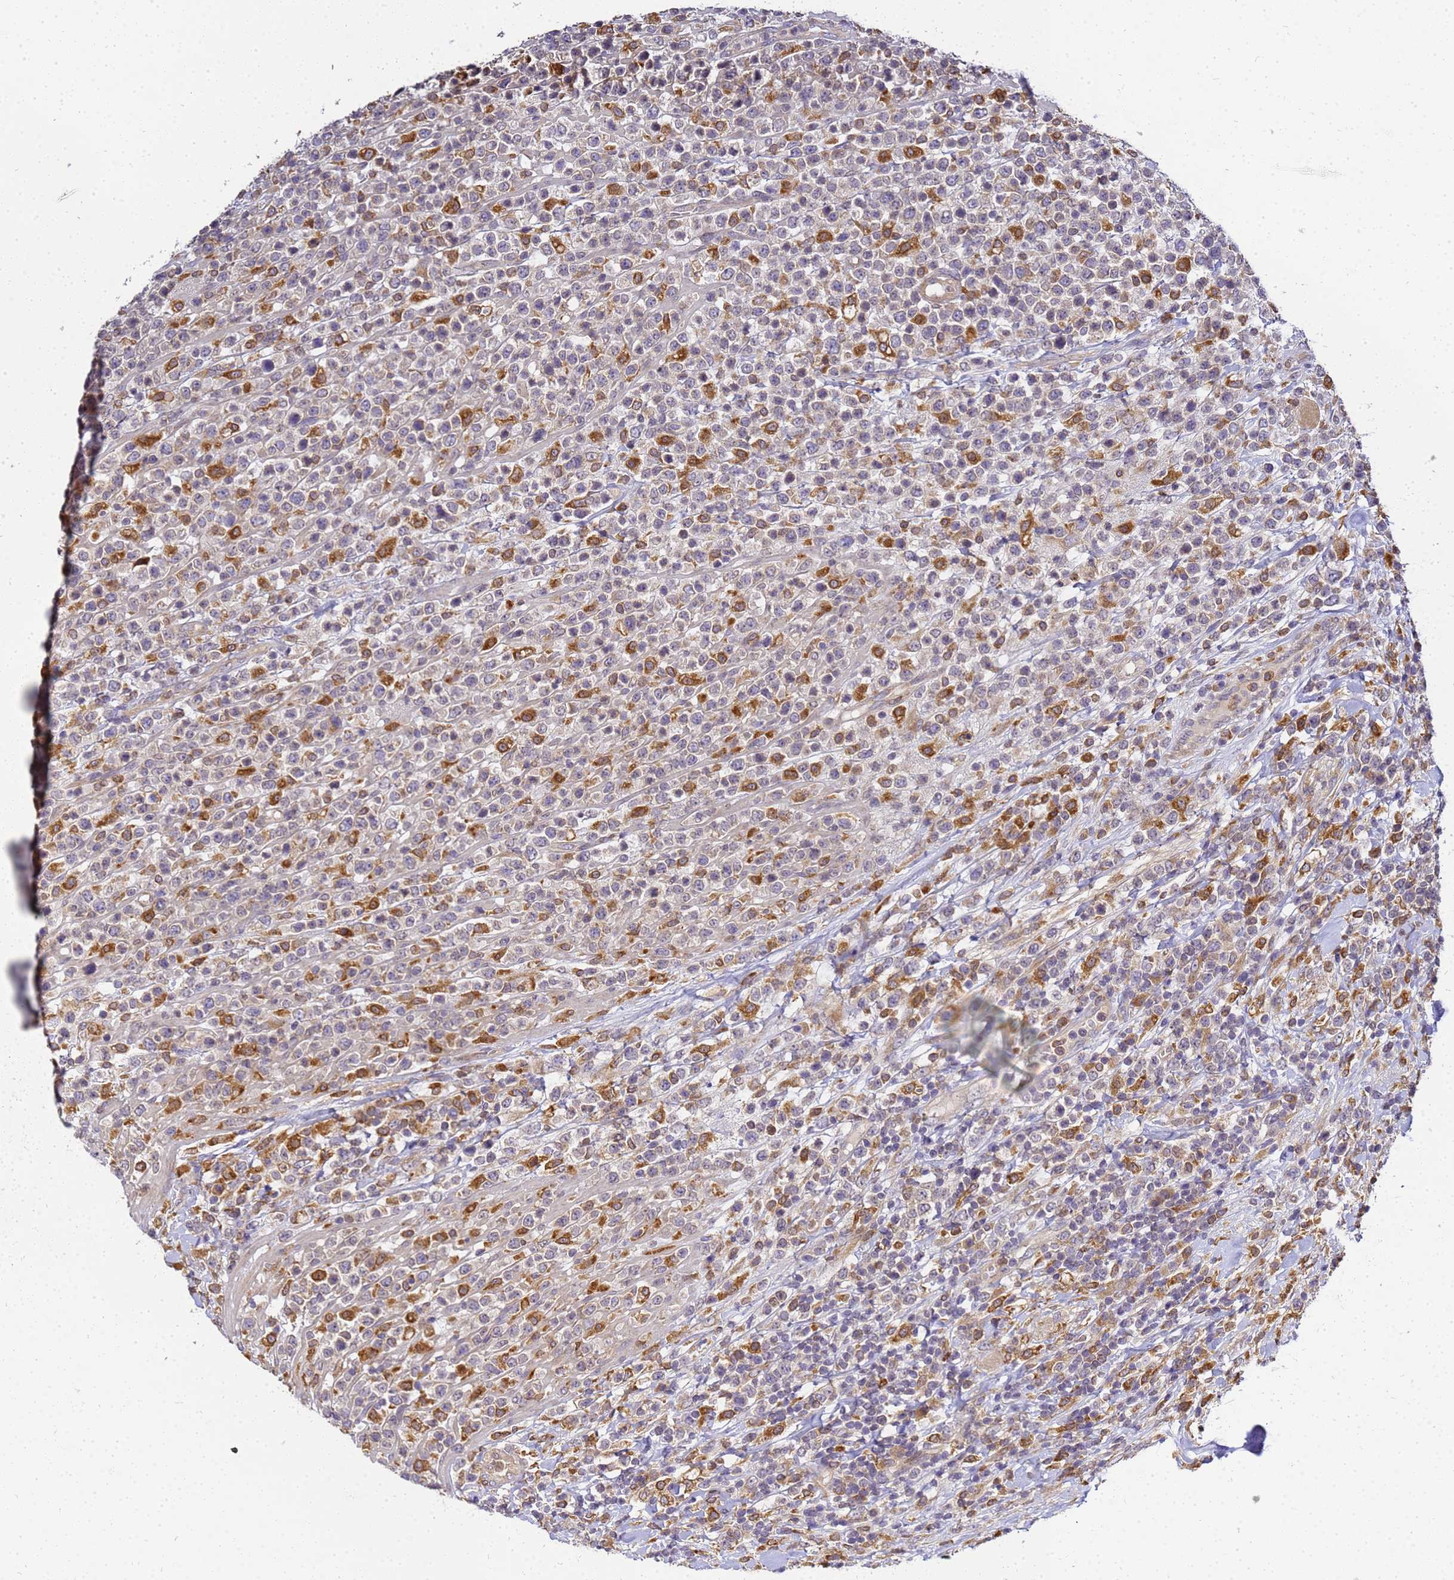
{"staining": {"intensity": "moderate", "quantity": "<25%", "location": "cytoplasmic/membranous"}, "tissue": "lymphoma", "cell_type": "Tumor cells", "image_type": "cancer", "snomed": [{"axis": "morphology", "description": "Malignant lymphoma, non-Hodgkin's type, High grade"}, {"axis": "topography", "description": "Colon"}], "caption": "Brown immunohistochemical staining in human lymphoma reveals moderate cytoplasmic/membranous positivity in about <25% of tumor cells.", "gene": "ADPGK", "patient": {"sex": "female", "age": 53}}